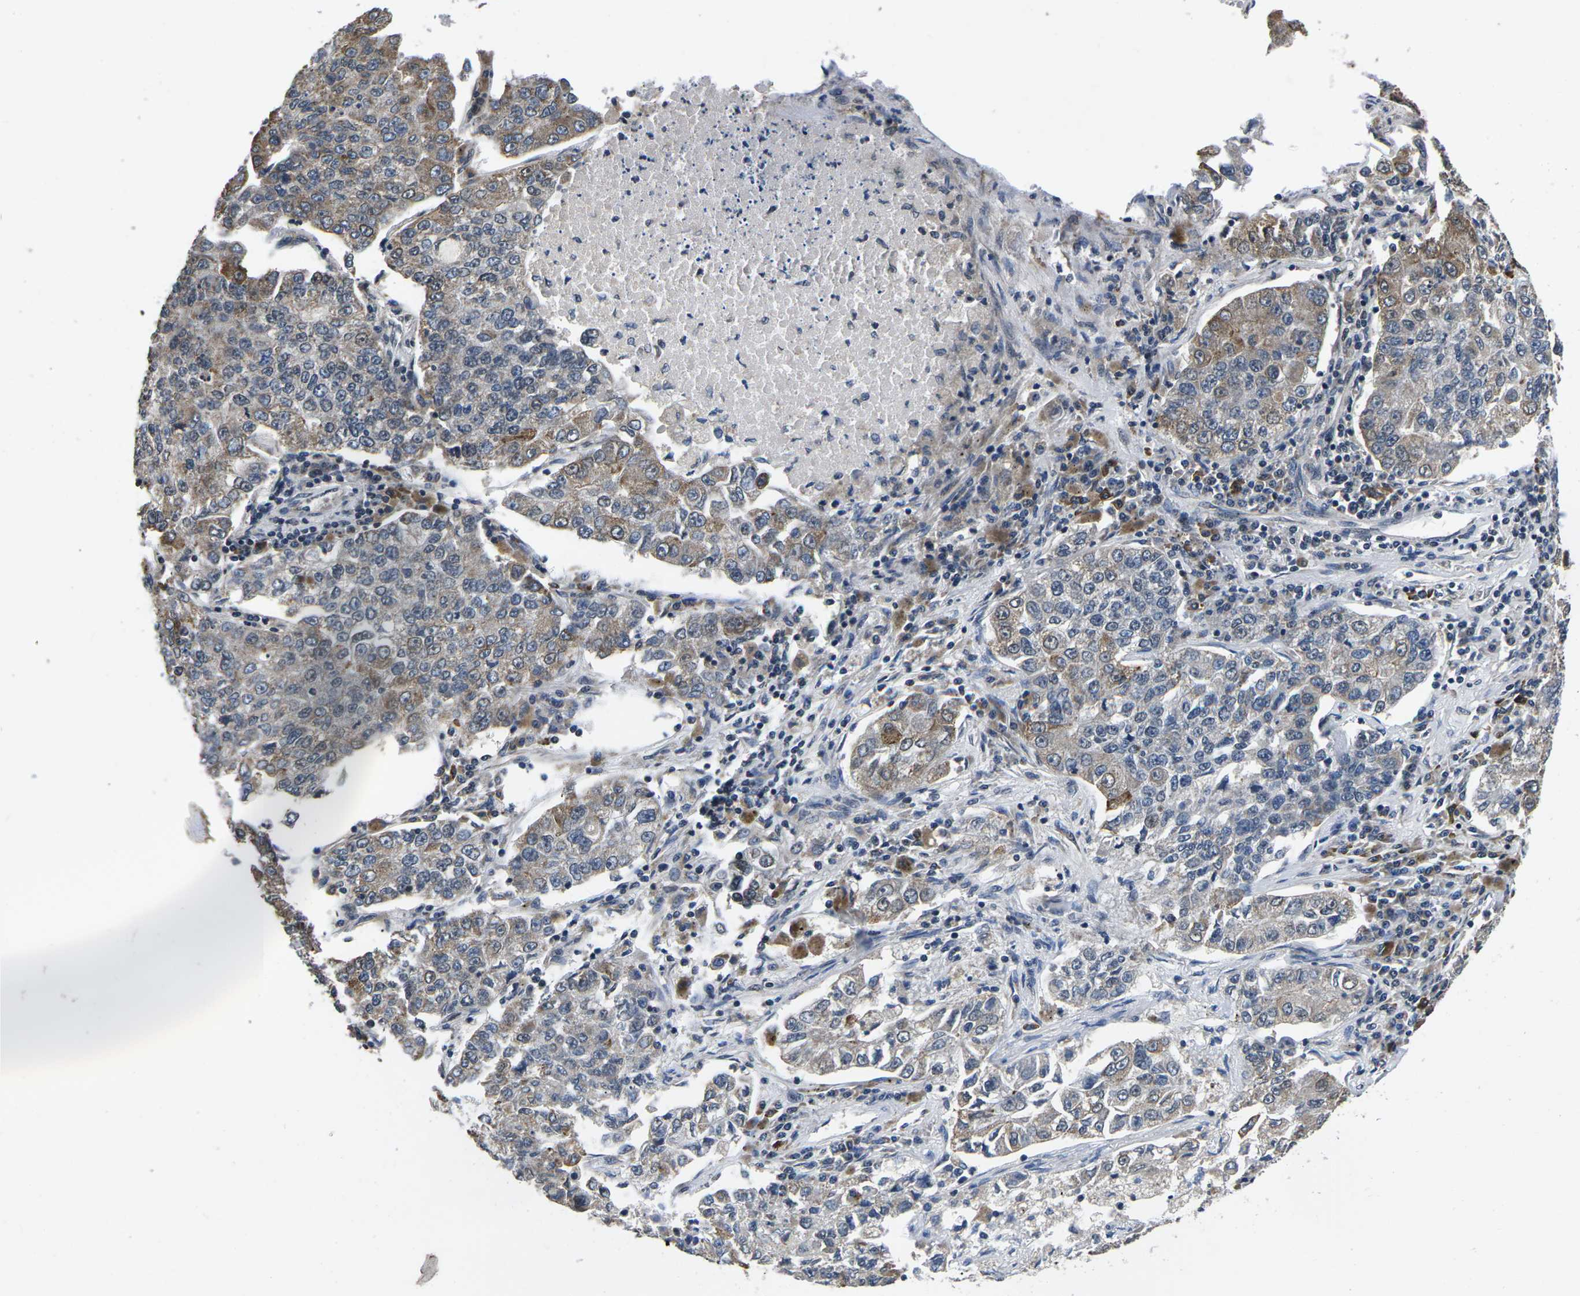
{"staining": {"intensity": "moderate", "quantity": "<25%", "location": "cytoplasmic/membranous"}, "tissue": "lung cancer", "cell_type": "Tumor cells", "image_type": "cancer", "snomed": [{"axis": "morphology", "description": "Adenocarcinoma, NOS"}, {"axis": "topography", "description": "Lung"}], "caption": "DAB (3,3'-diaminobenzidine) immunohistochemical staining of adenocarcinoma (lung) reveals moderate cytoplasmic/membranous protein expression in approximately <25% of tumor cells.", "gene": "CCNE1", "patient": {"sex": "male", "age": 49}}